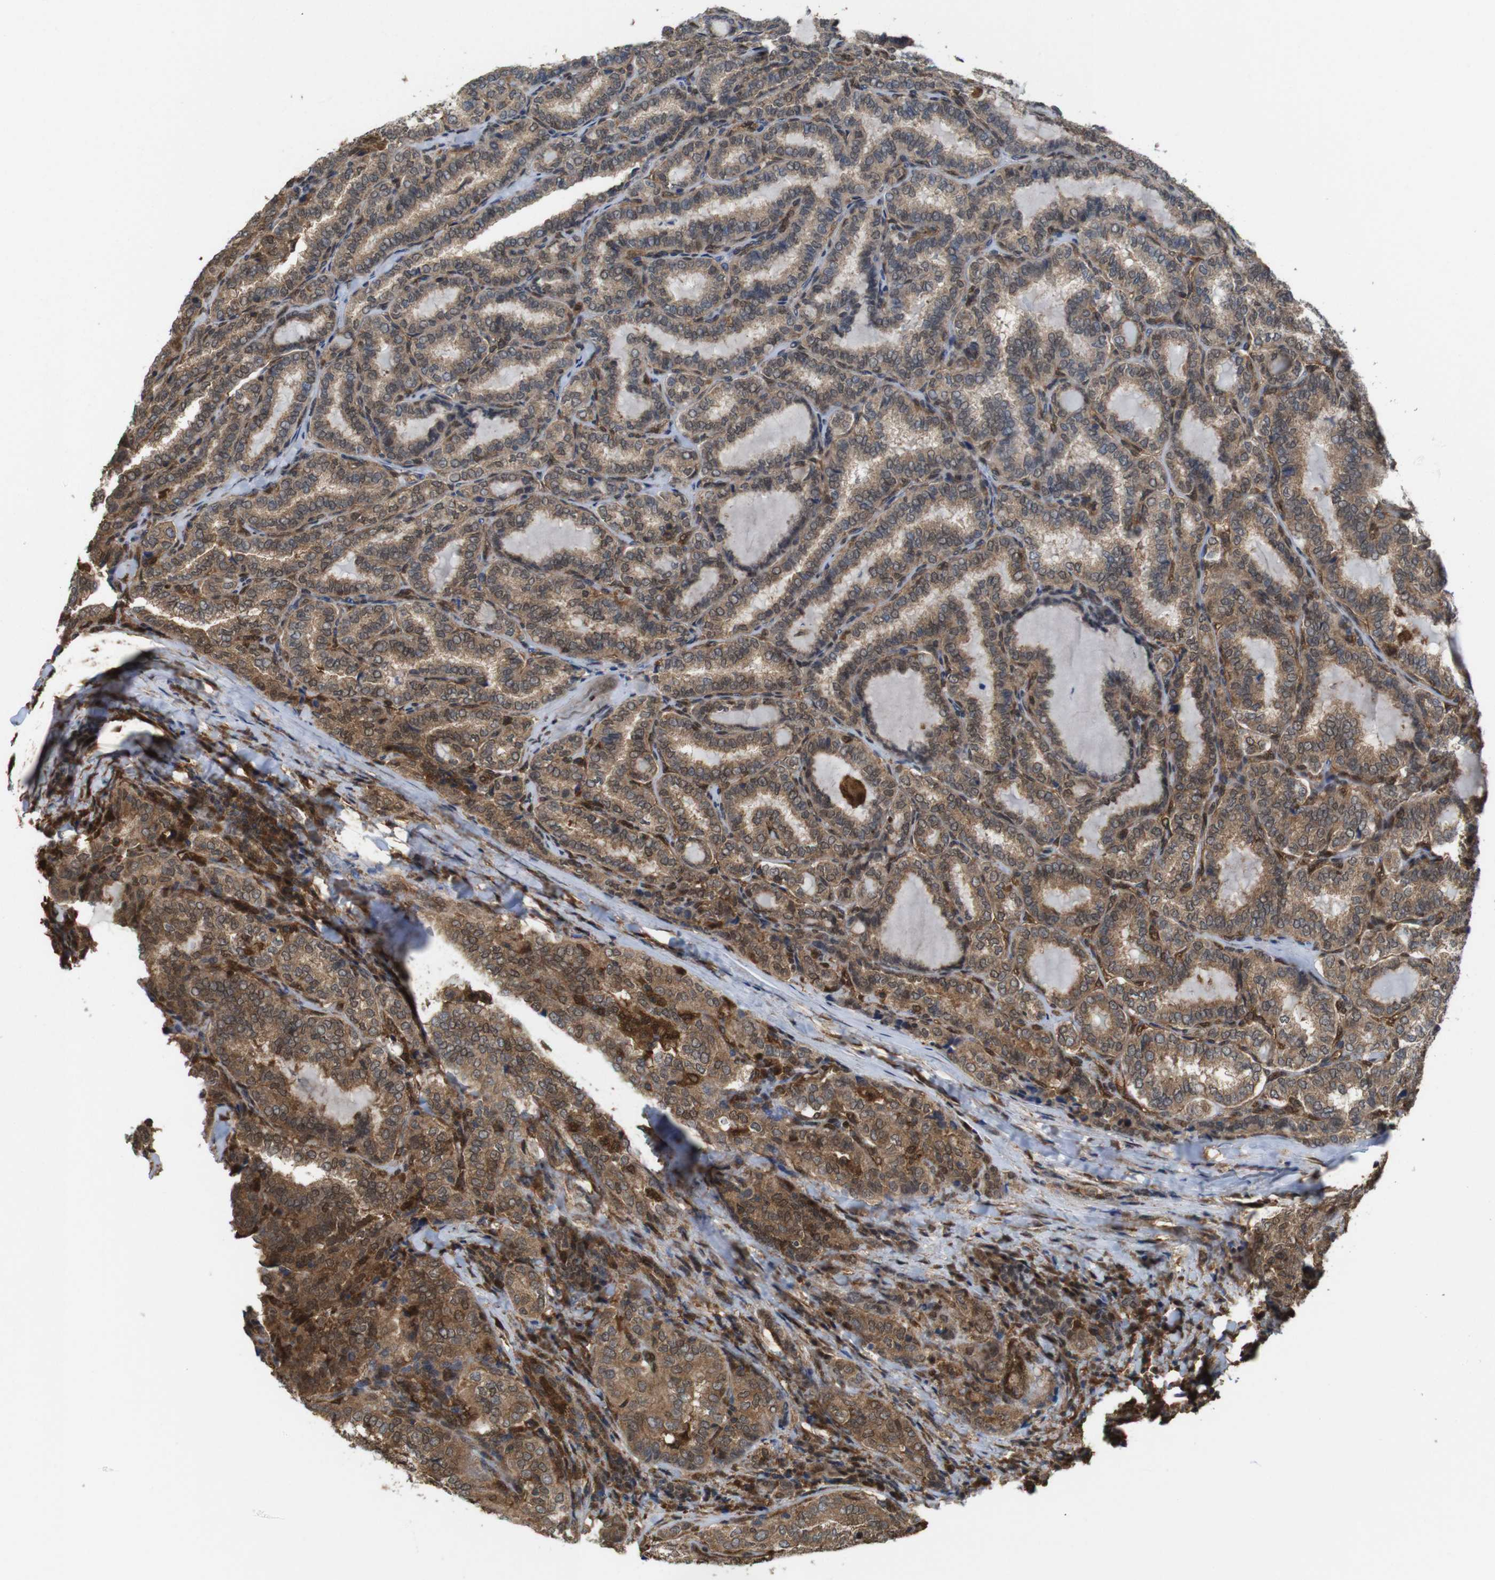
{"staining": {"intensity": "moderate", "quantity": ">75%", "location": "cytoplasmic/membranous"}, "tissue": "thyroid cancer", "cell_type": "Tumor cells", "image_type": "cancer", "snomed": [{"axis": "morphology", "description": "Normal tissue, NOS"}, {"axis": "morphology", "description": "Papillary adenocarcinoma, NOS"}, {"axis": "topography", "description": "Thyroid gland"}], "caption": "The histopathology image exhibits a brown stain indicating the presence of a protein in the cytoplasmic/membranous of tumor cells in thyroid cancer. (DAB IHC, brown staining for protein, blue staining for nuclei).", "gene": "YWHAG", "patient": {"sex": "female", "age": 30}}